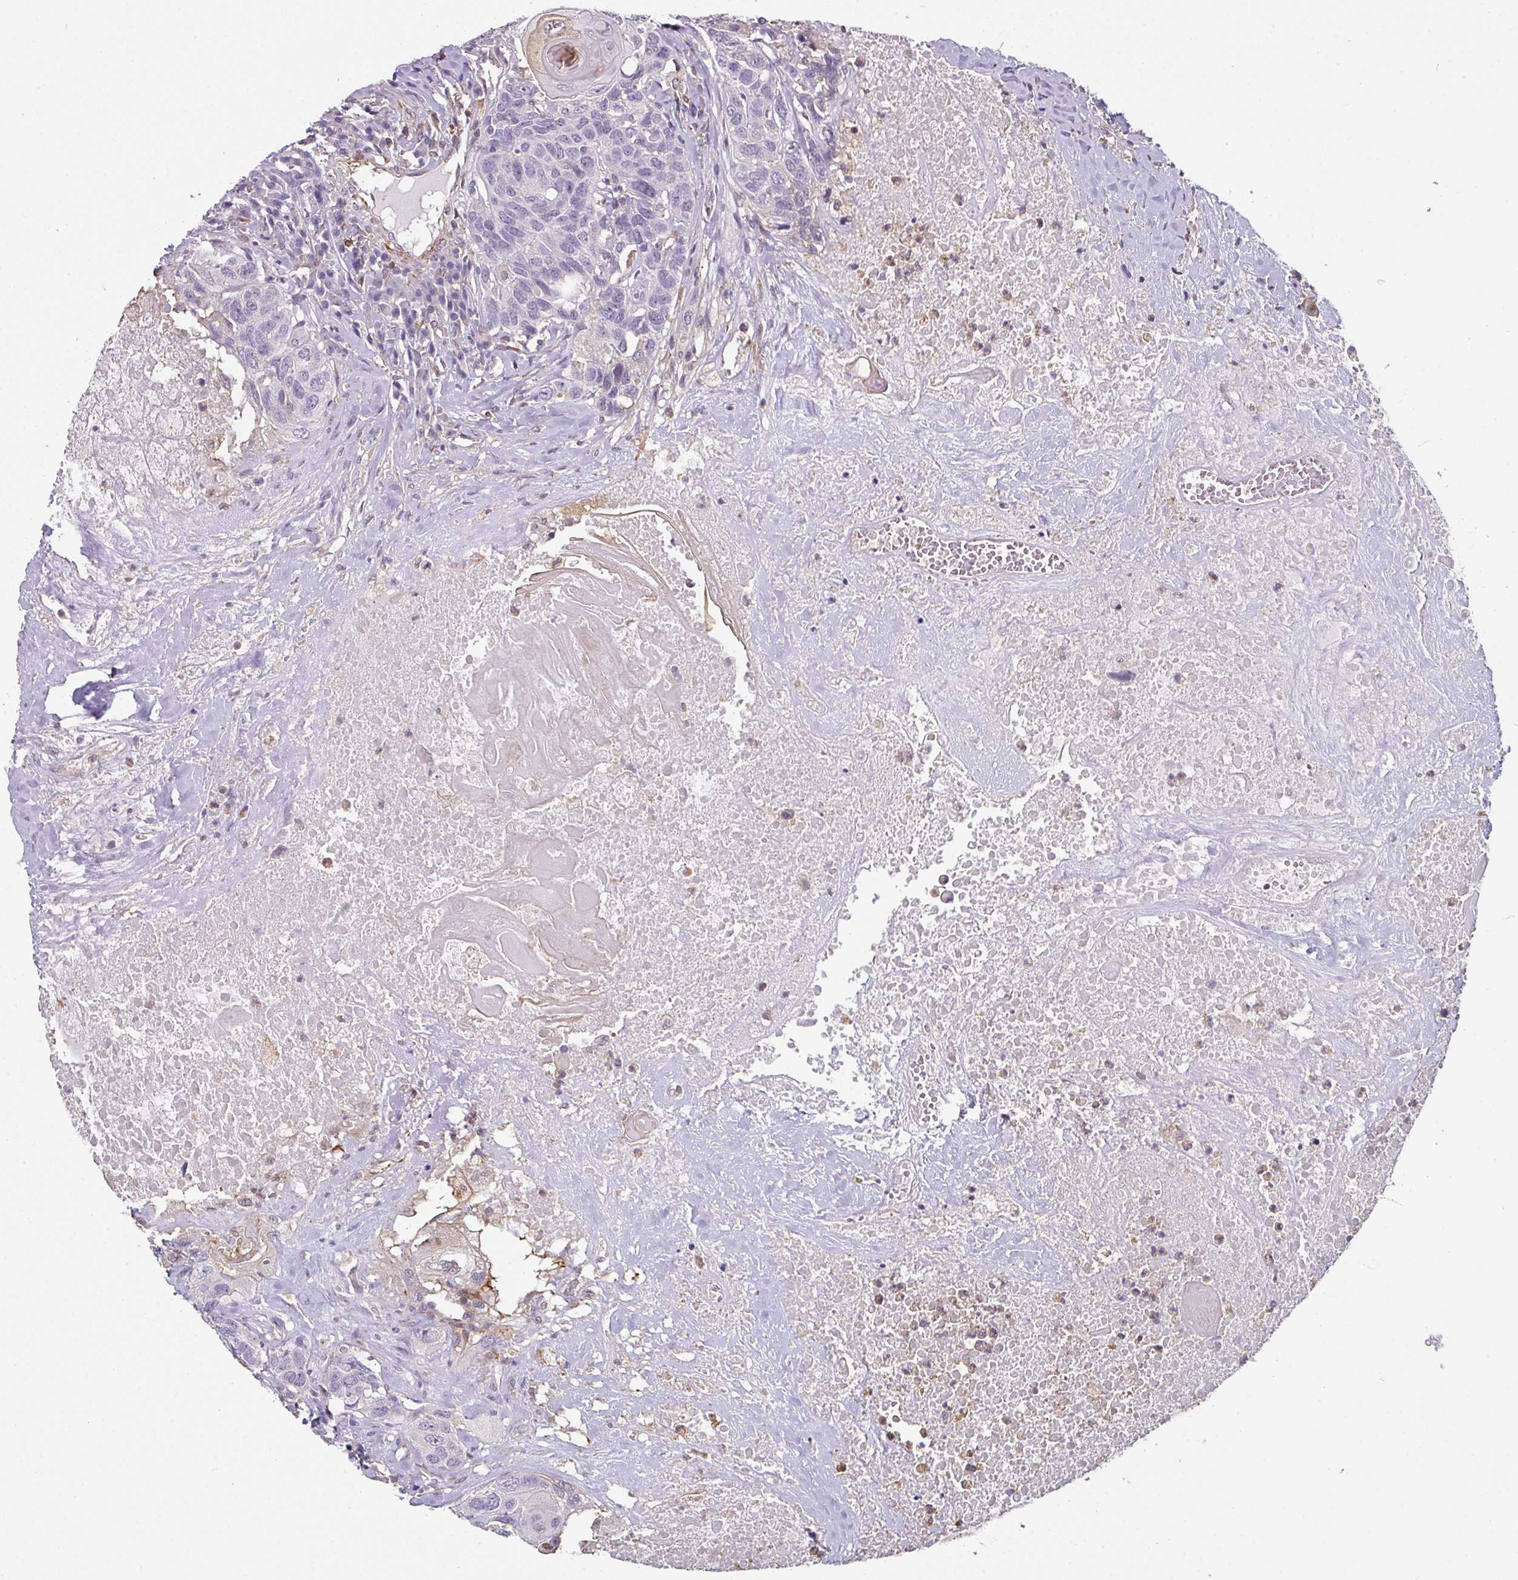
{"staining": {"intensity": "negative", "quantity": "none", "location": "none"}, "tissue": "head and neck cancer", "cell_type": "Tumor cells", "image_type": "cancer", "snomed": [{"axis": "morphology", "description": "Squamous cell carcinoma, NOS"}, {"axis": "topography", "description": "Head-Neck"}], "caption": "Head and neck cancer was stained to show a protein in brown. There is no significant expression in tumor cells.", "gene": "BEND5", "patient": {"sex": "male", "age": 66}}